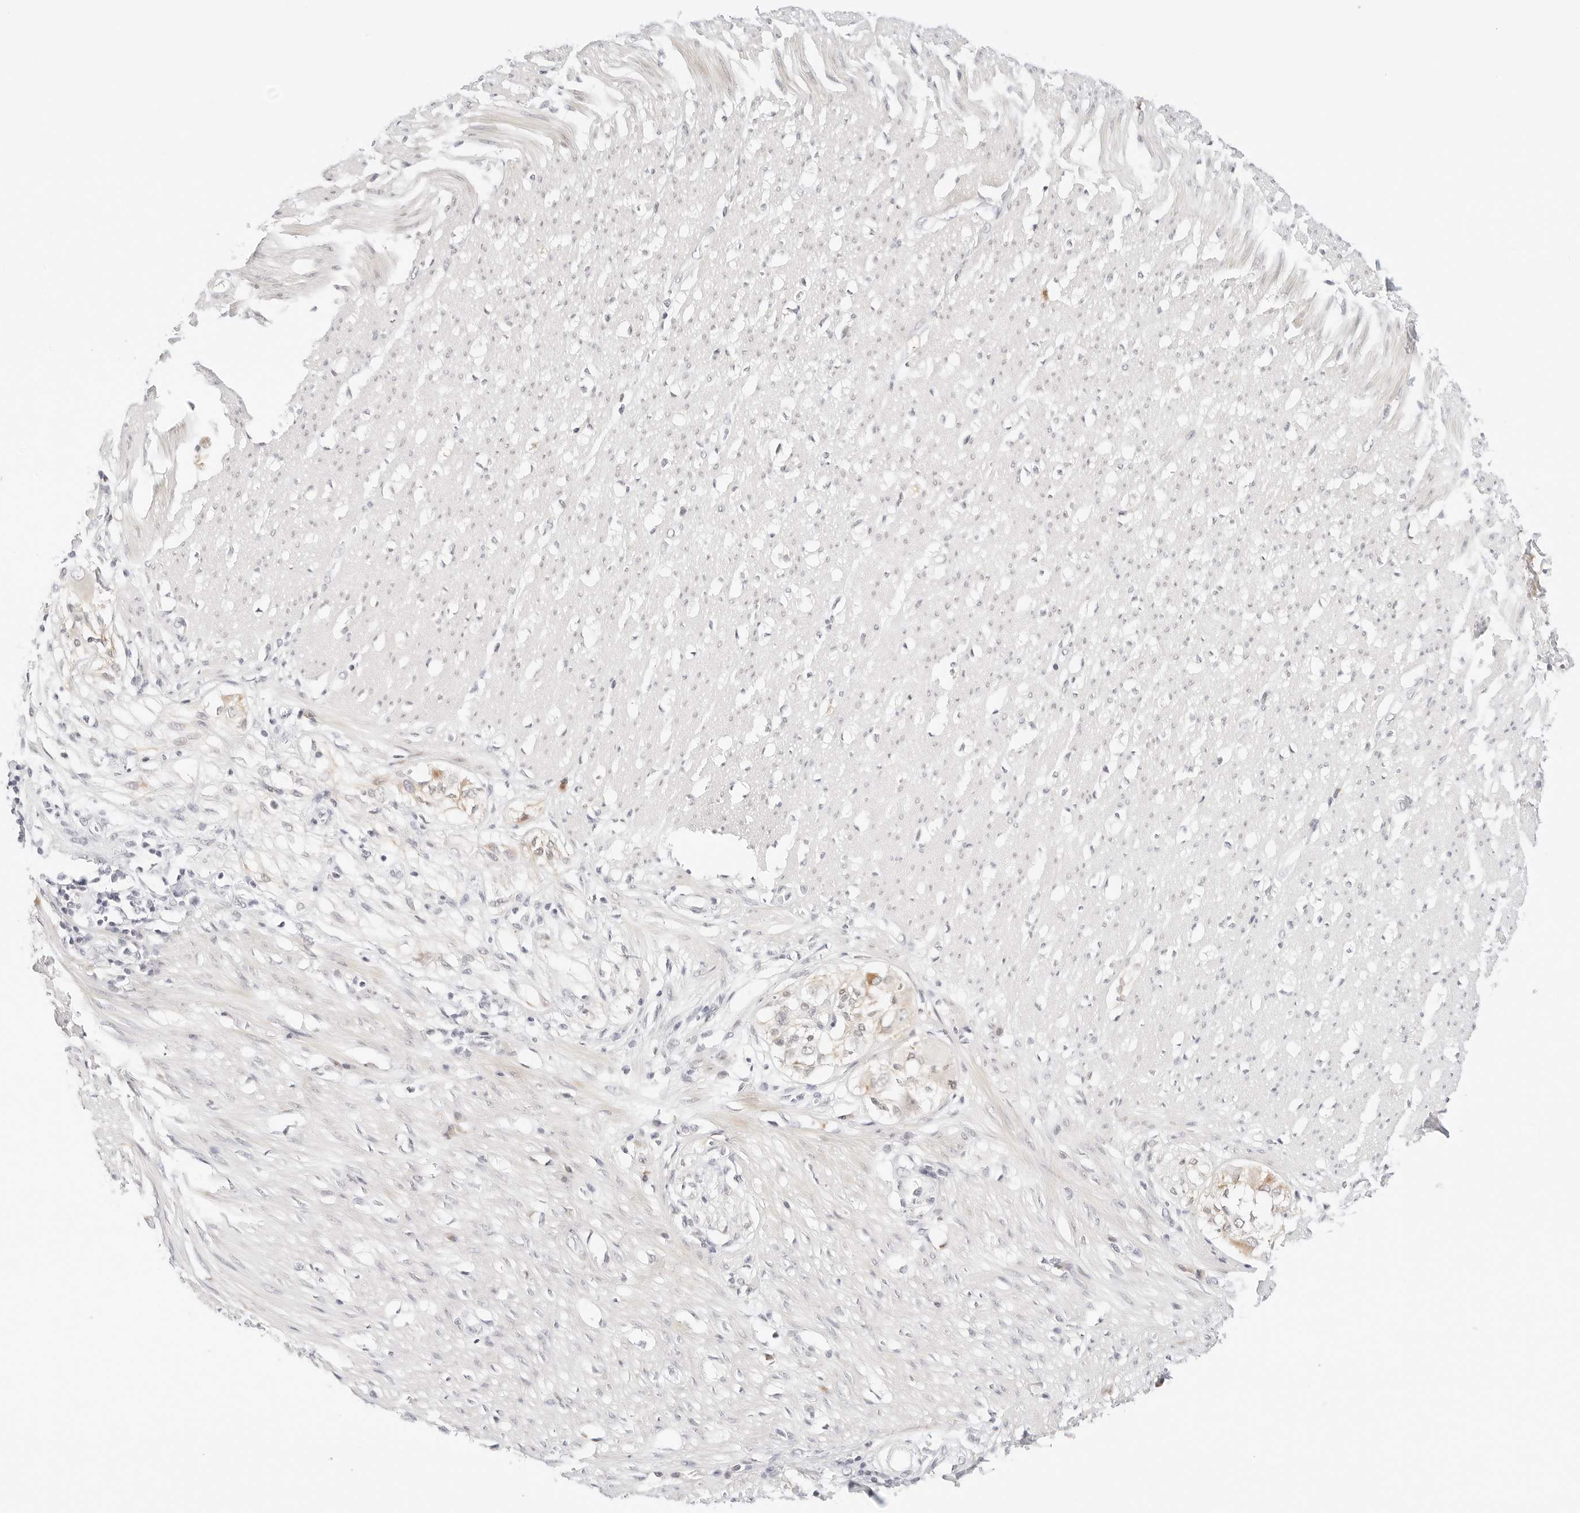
{"staining": {"intensity": "moderate", "quantity": "25%-75%", "location": "cytoplasmic/membranous,nuclear"}, "tissue": "smooth muscle", "cell_type": "Smooth muscle cells", "image_type": "normal", "snomed": [{"axis": "morphology", "description": "Normal tissue, NOS"}, {"axis": "morphology", "description": "Adenocarcinoma, NOS"}, {"axis": "topography", "description": "Colon"}, {"axis": "topography", "description": "Peripheral nerve tissue"}], "caption": "A high-resolution histopathology image shows immunohistochemistry (IHC) staining of benign smooth muscle, which demonstrates moderate cytoplasmic/membranous,nuclear positivity in approximately 25%-75% of smooth muscle cells. (brown staining indicates protein expression, while blue staining denotes nuclei).", "gene": "XKR4", "patient": {"sex": "male", "age": 14}}